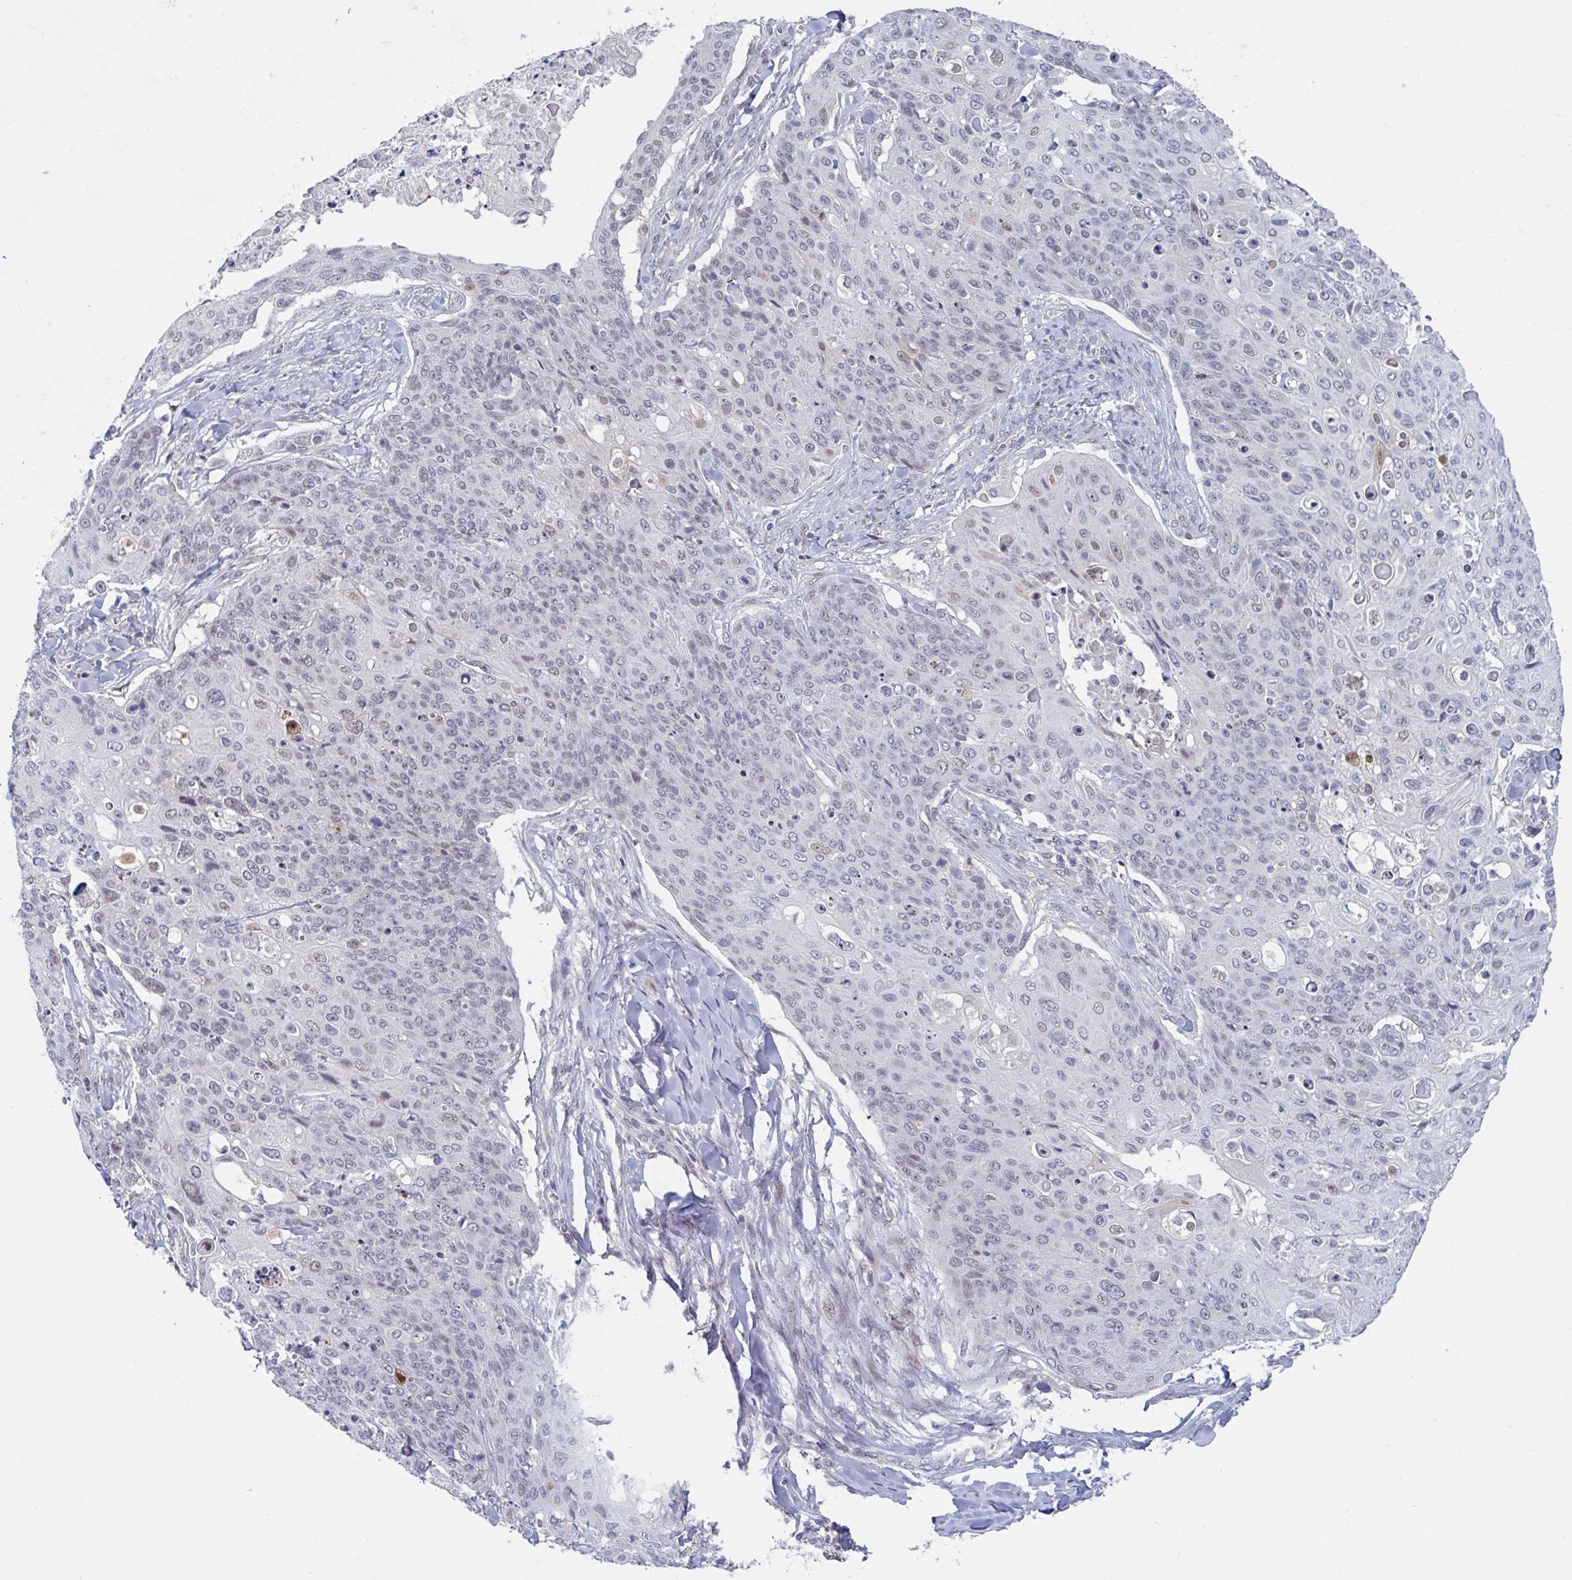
{"staining": {"intensity": "moderate", "quantity": "<25%", "location": "nuclear"}, "tissue": "skin cancer", "cell_type": "Tumor cells", "image_type": "cancer", "snomed": [{"axis": "morphology", "description": "Squamous cell carcinoma, NOS"}, {"axis": "topography", "description": "Skin"}, {"axis": "topography", "description": "Vulva"}], "caption": "Protein expression analysis of human skin cancer reveals moderate nuclear expression in about <25% of tumor cells.", "gene": "RNF212", "patient": {"sex": "female", "age": 85}}